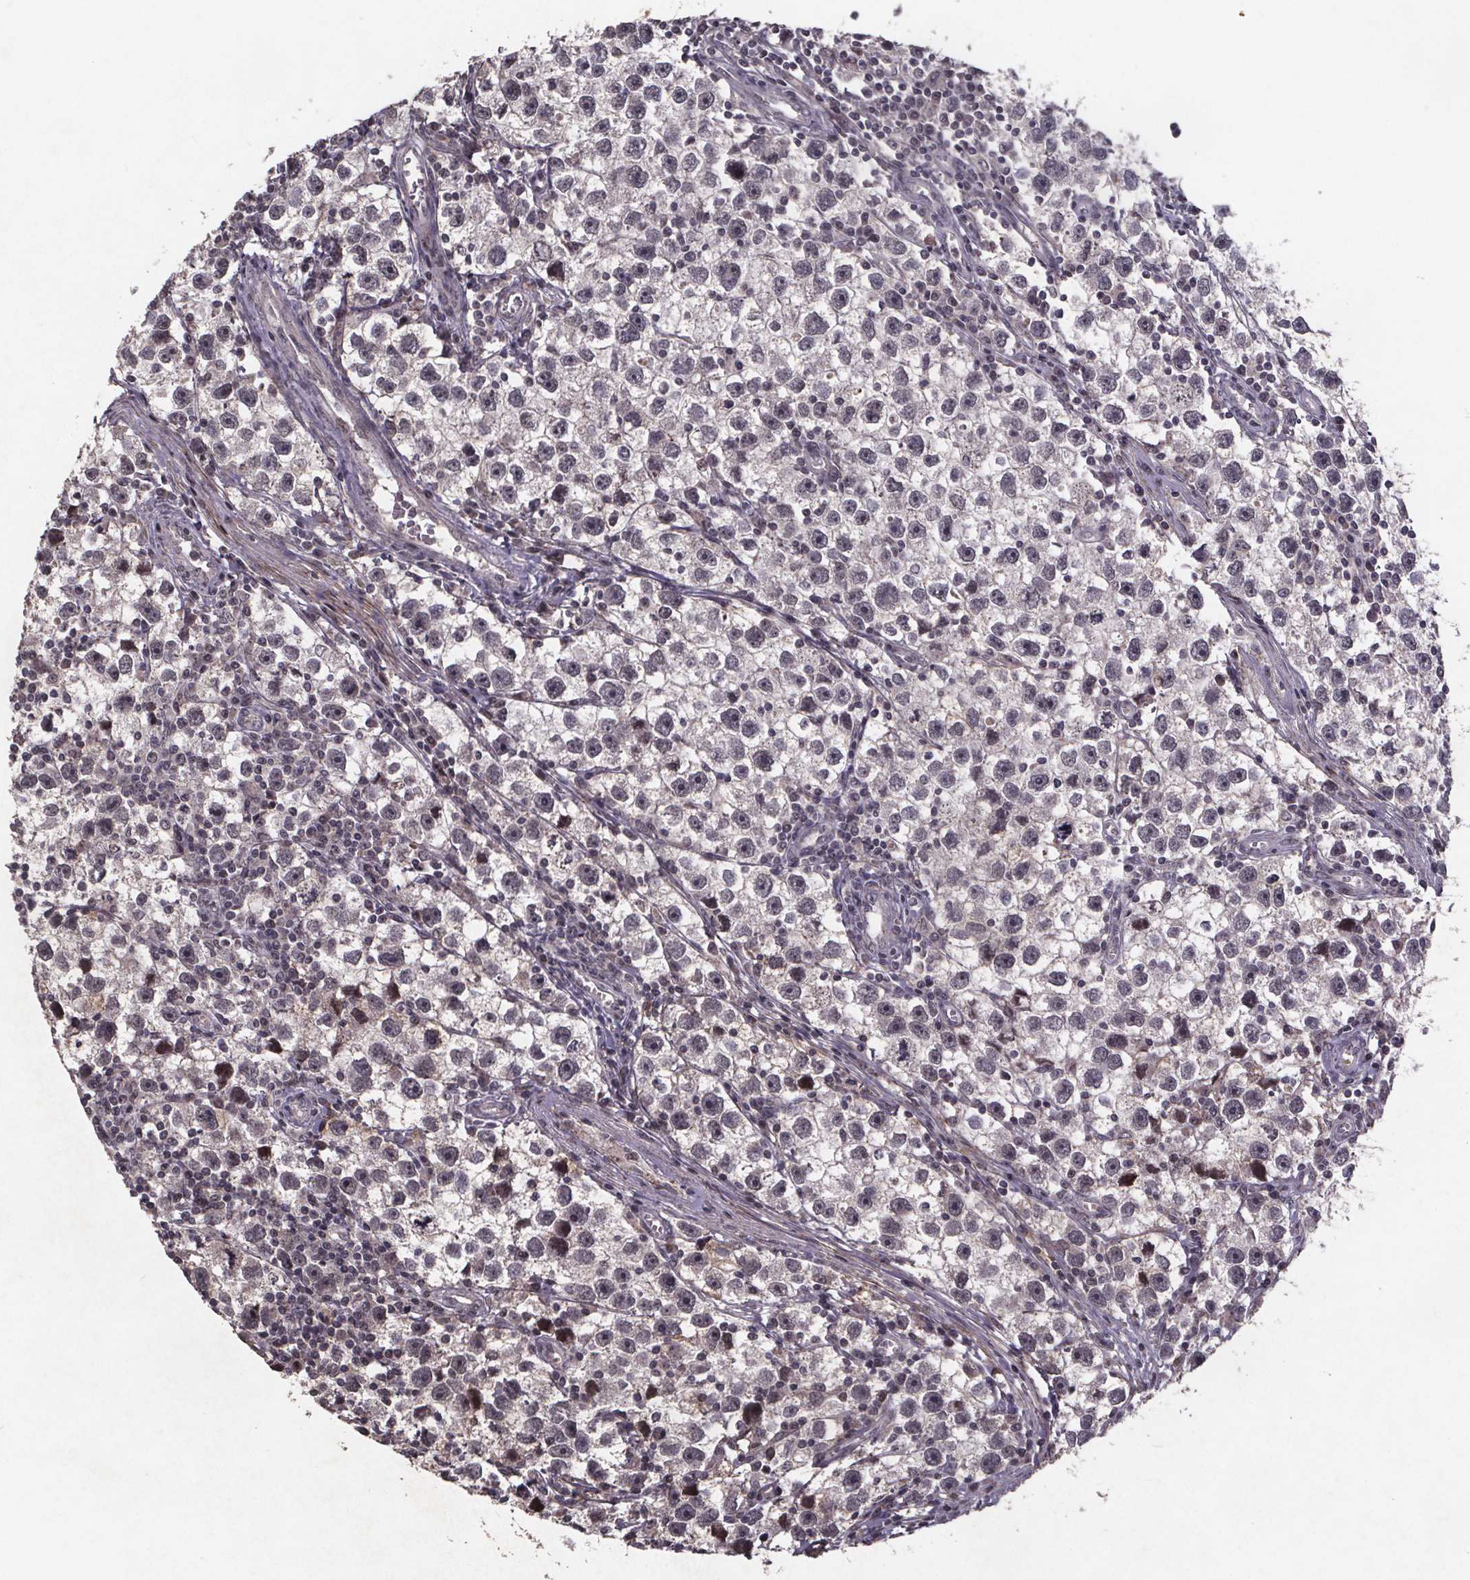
{"staining": {"intensity": "negative", "quantity": "none", "location": "none"}, "tissue": "testis cancer", "cell_type": "Tumor cells", "image_type": "cancer", "snomed": [{"axis": "morphology", "description": "Seminoma, NOS"}, {"axis": "topography", "description": "Testis"}], "caption": "Immunohistochemistry micrograph of human testis seminoma stained for a protein (brown), which reveals no positivity in tumor cells.", "gene": "GPX3", "patient": {"sex": "male", "age": 30}}